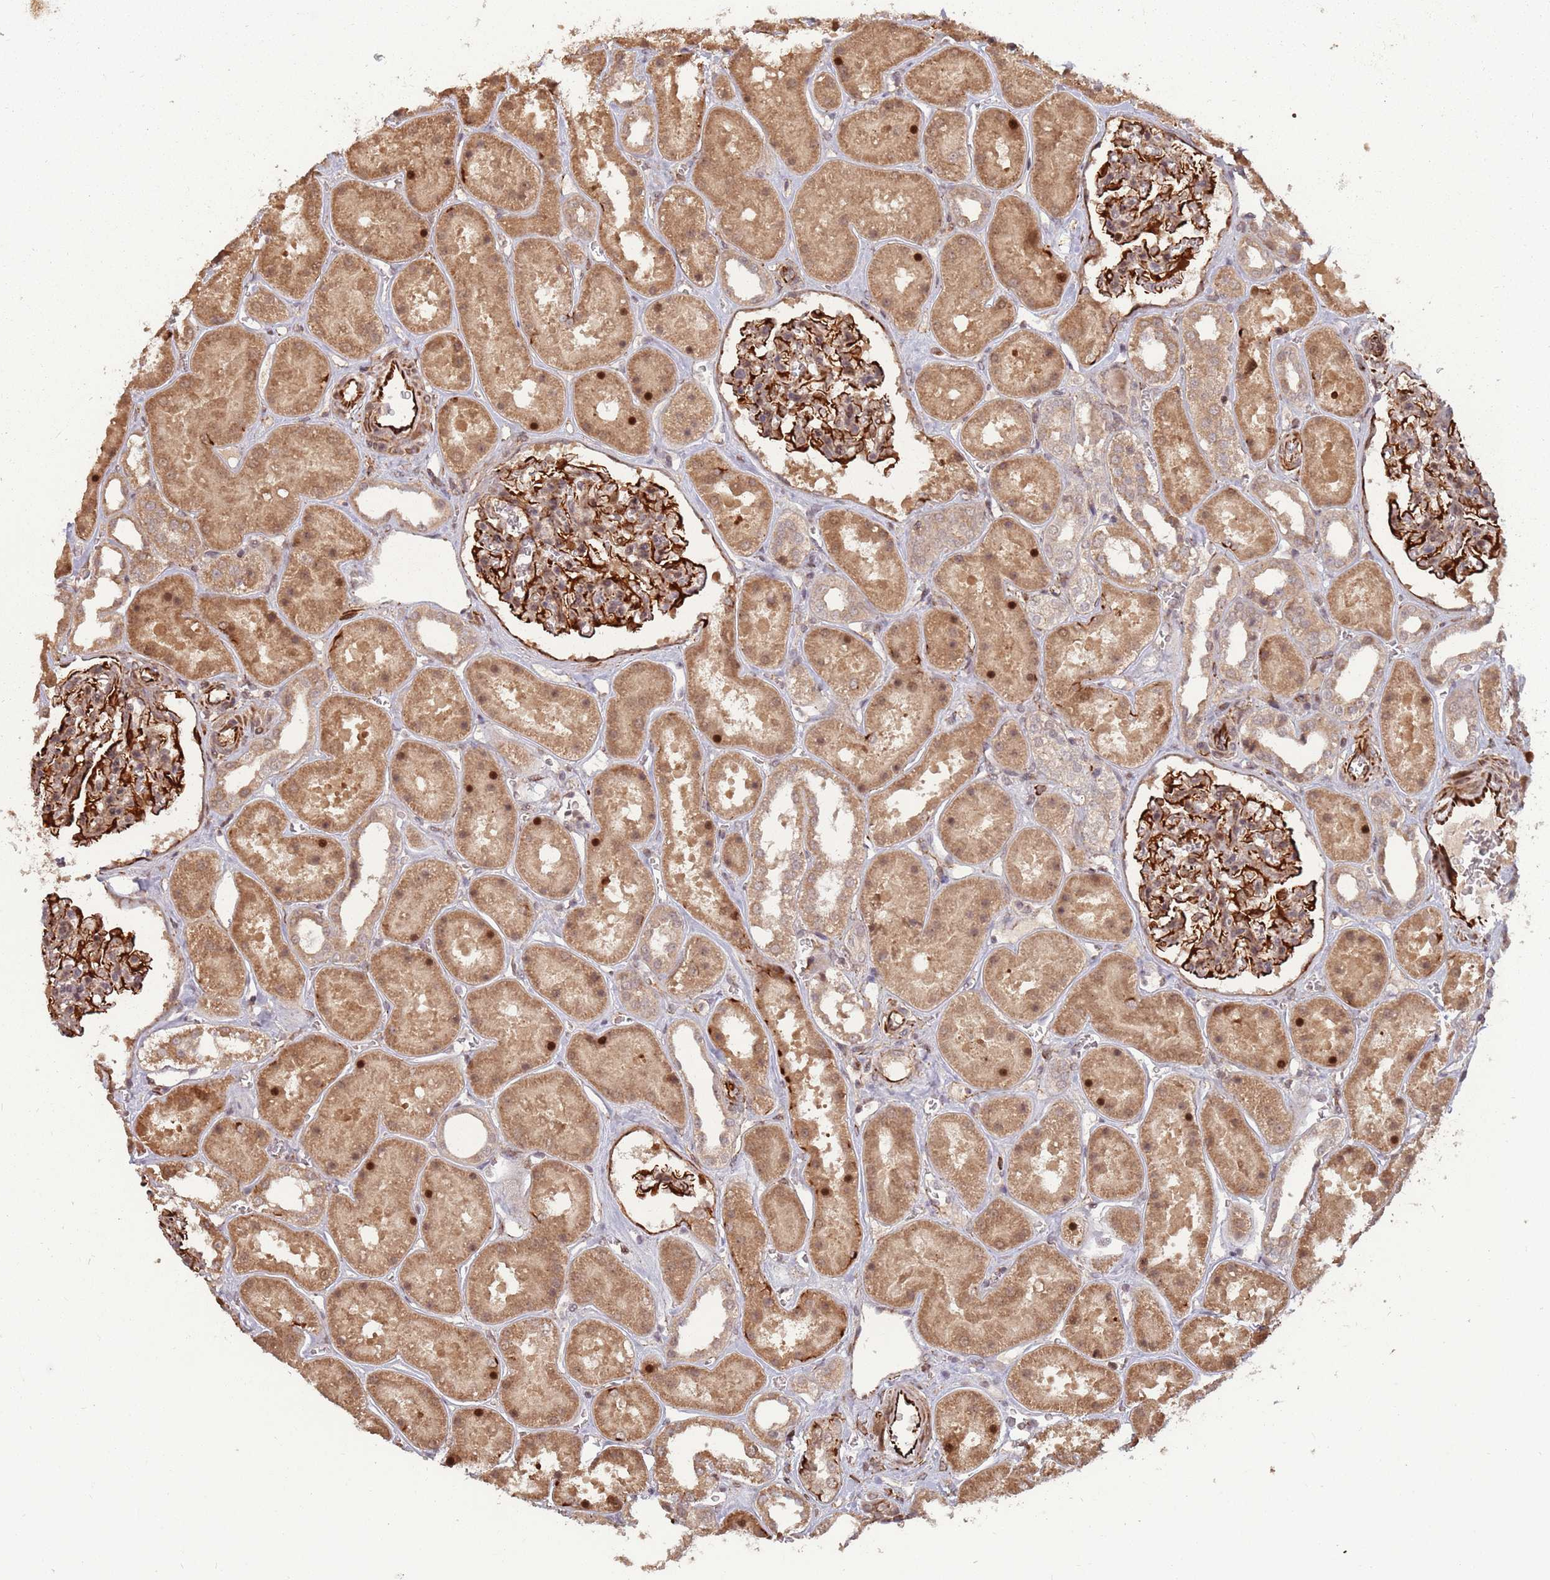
{"staining": {"intensity": "strong", "quantity": ">75%", "location": "cytoplasmic/membranous,nuclear"}, "tissue": "kidney", "cell_type": "Cells in glomeruli", "image_type": "normal", "snomed": [{"axis": "morphology", "description": "Normal tissue, NOS"}, {"axis": "topography", "description": "Kidney"}], "caption": "Cells in glomeruli demonstrate high levels of strong cytoplasmic/membranous,nuclear staining in about >75% of cells in unremarkable kidney. The protein is shown in brown color, while the nuclei are stained blue.", "gene": "ADAMTS3", "patient": {"sex": "female", "age": 41}}